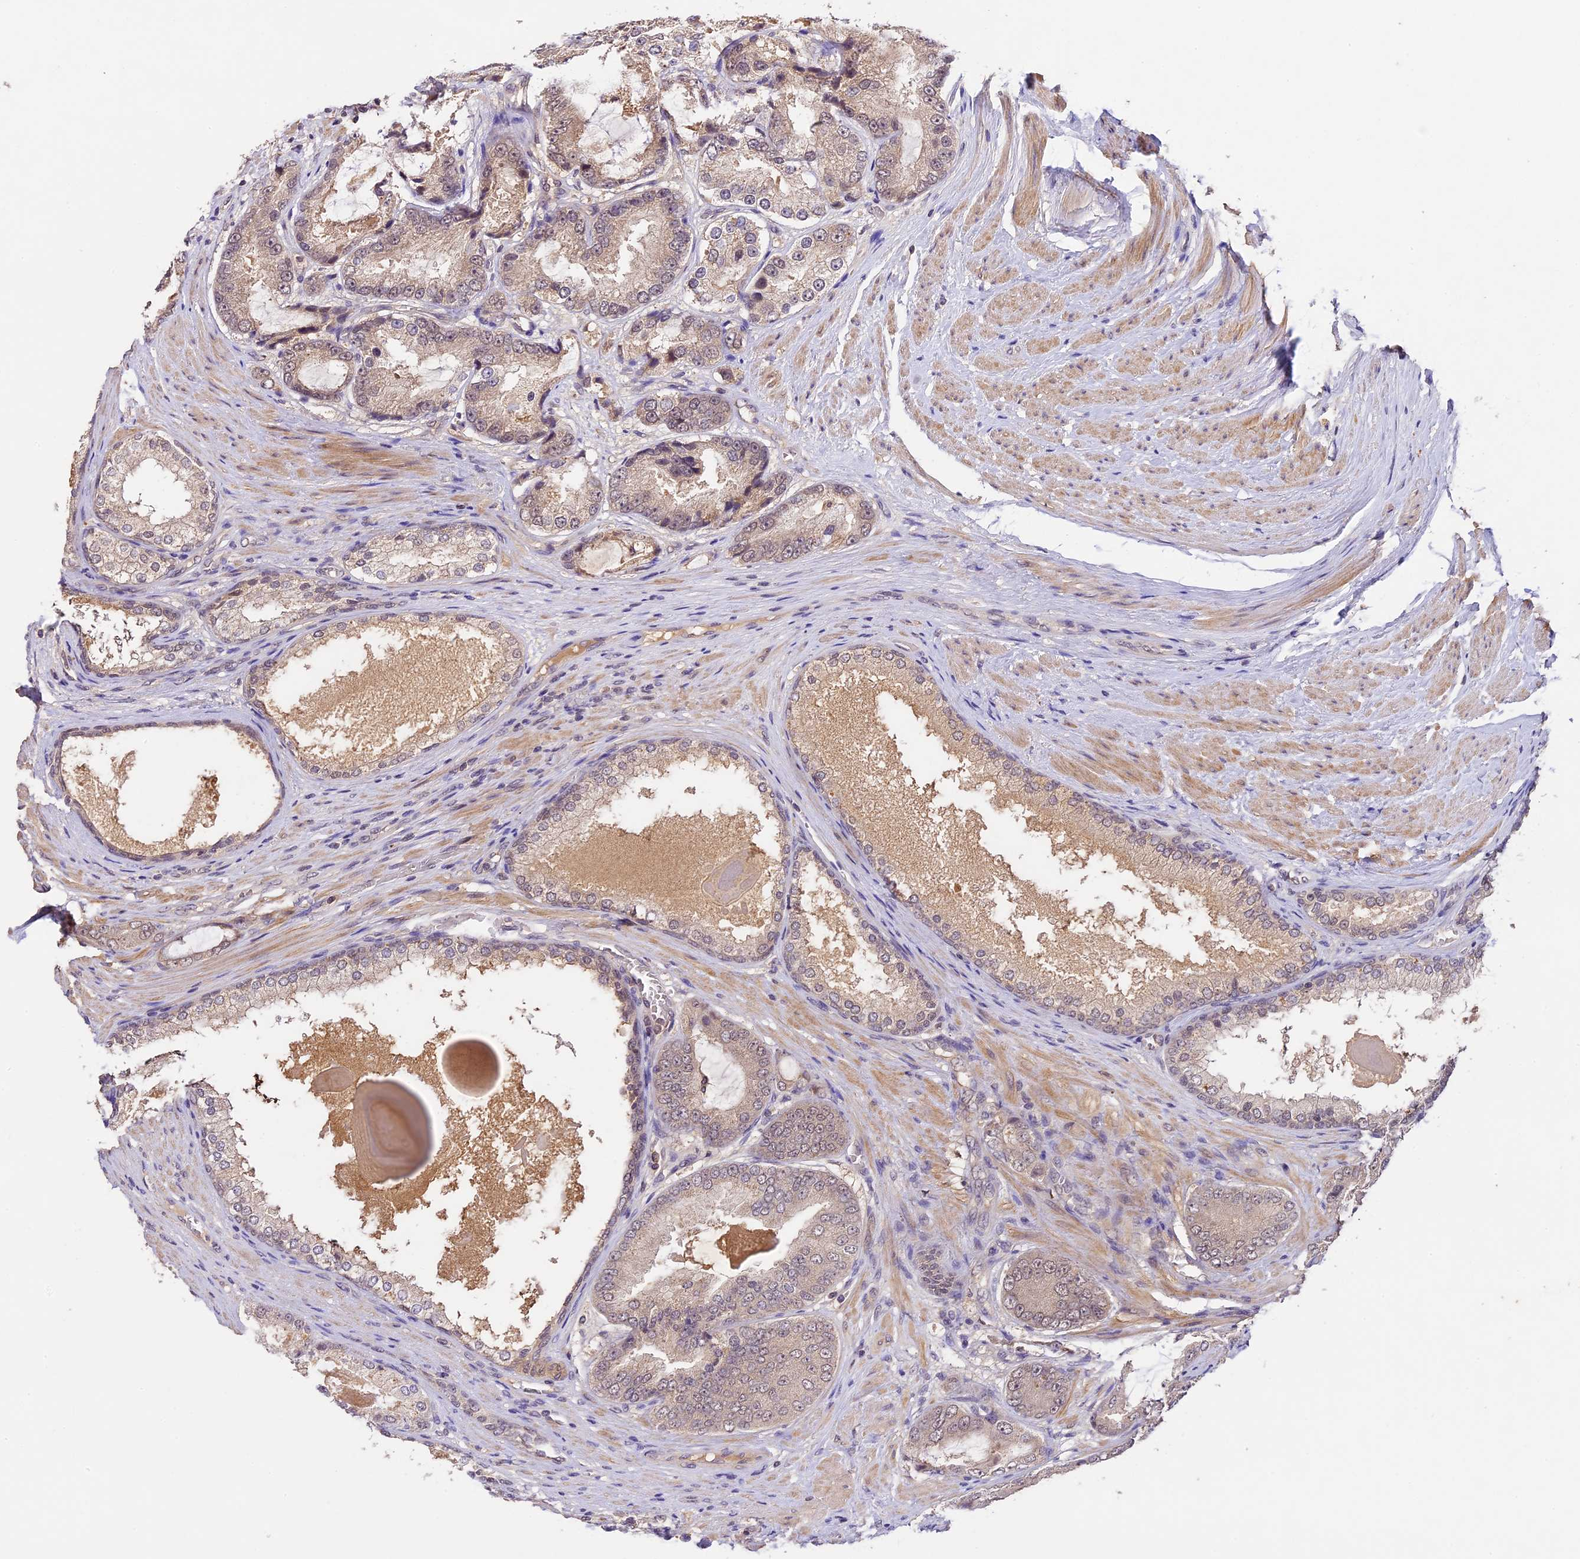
{"staining": {"intensity": "weak", "quantity": "25%-75%", "location": "cytoplasmic/membranous"}, "tissue": "prostate cancer", "cell_type": "Tumor cells", "image_type": "cancer", "snomed": [{"axis": "morphology", "description": "Adenocarcinoma, High grade"}, {"axis": "topography", "description": "Prostate"}], "caption": "DAB immunohistochemical staining of prostate cancer (adenocarcinoma (high-grade)) demonstrates weak cytoplasmic/membranous protein staining in about 25%-75% of tumor cells. (IHC, brightfield microscopy, high magnification).", "gene": "ATP10A", "patient": {"sex": "male", "age": 60}}